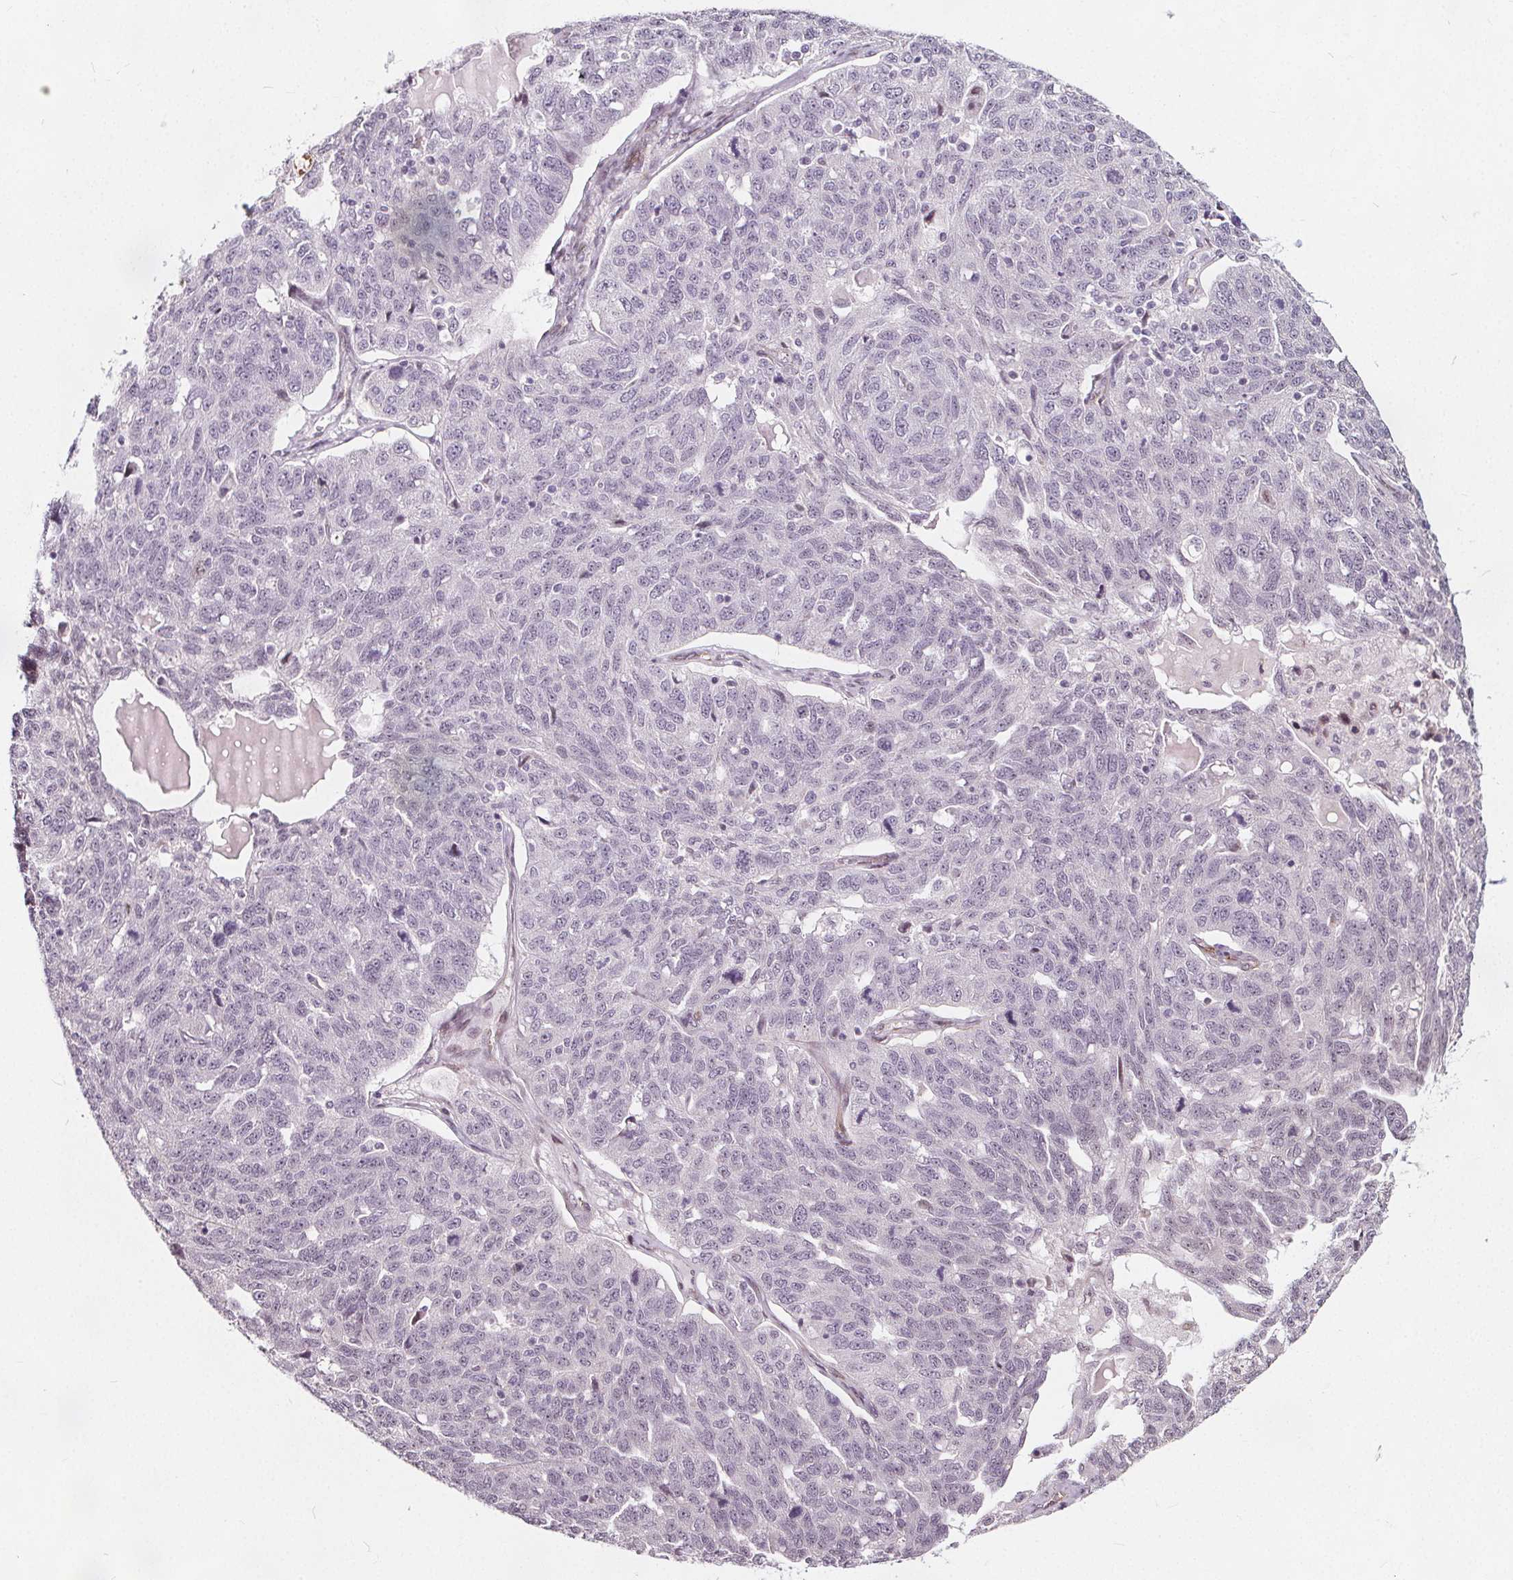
{"staining": {"intensity": "negative", "quantity": "none", "location": "none"}, "tissue": "ovarian cancer", "cell_type": "Tumor cells", "image_type": "cancer", "snomed": [{"axis": "morphology", "description": "Cystadenocarcinoma, serous, NOS"}, {"axis": "topography", "description": "Ovary"}], "caption": "A micrograph of human ovarian cancer (serous cystadenocarcinoma) is negative for staining in tumor cells.", "gene": "HAS1", "patient": {"sex": "female", "age": 71}}